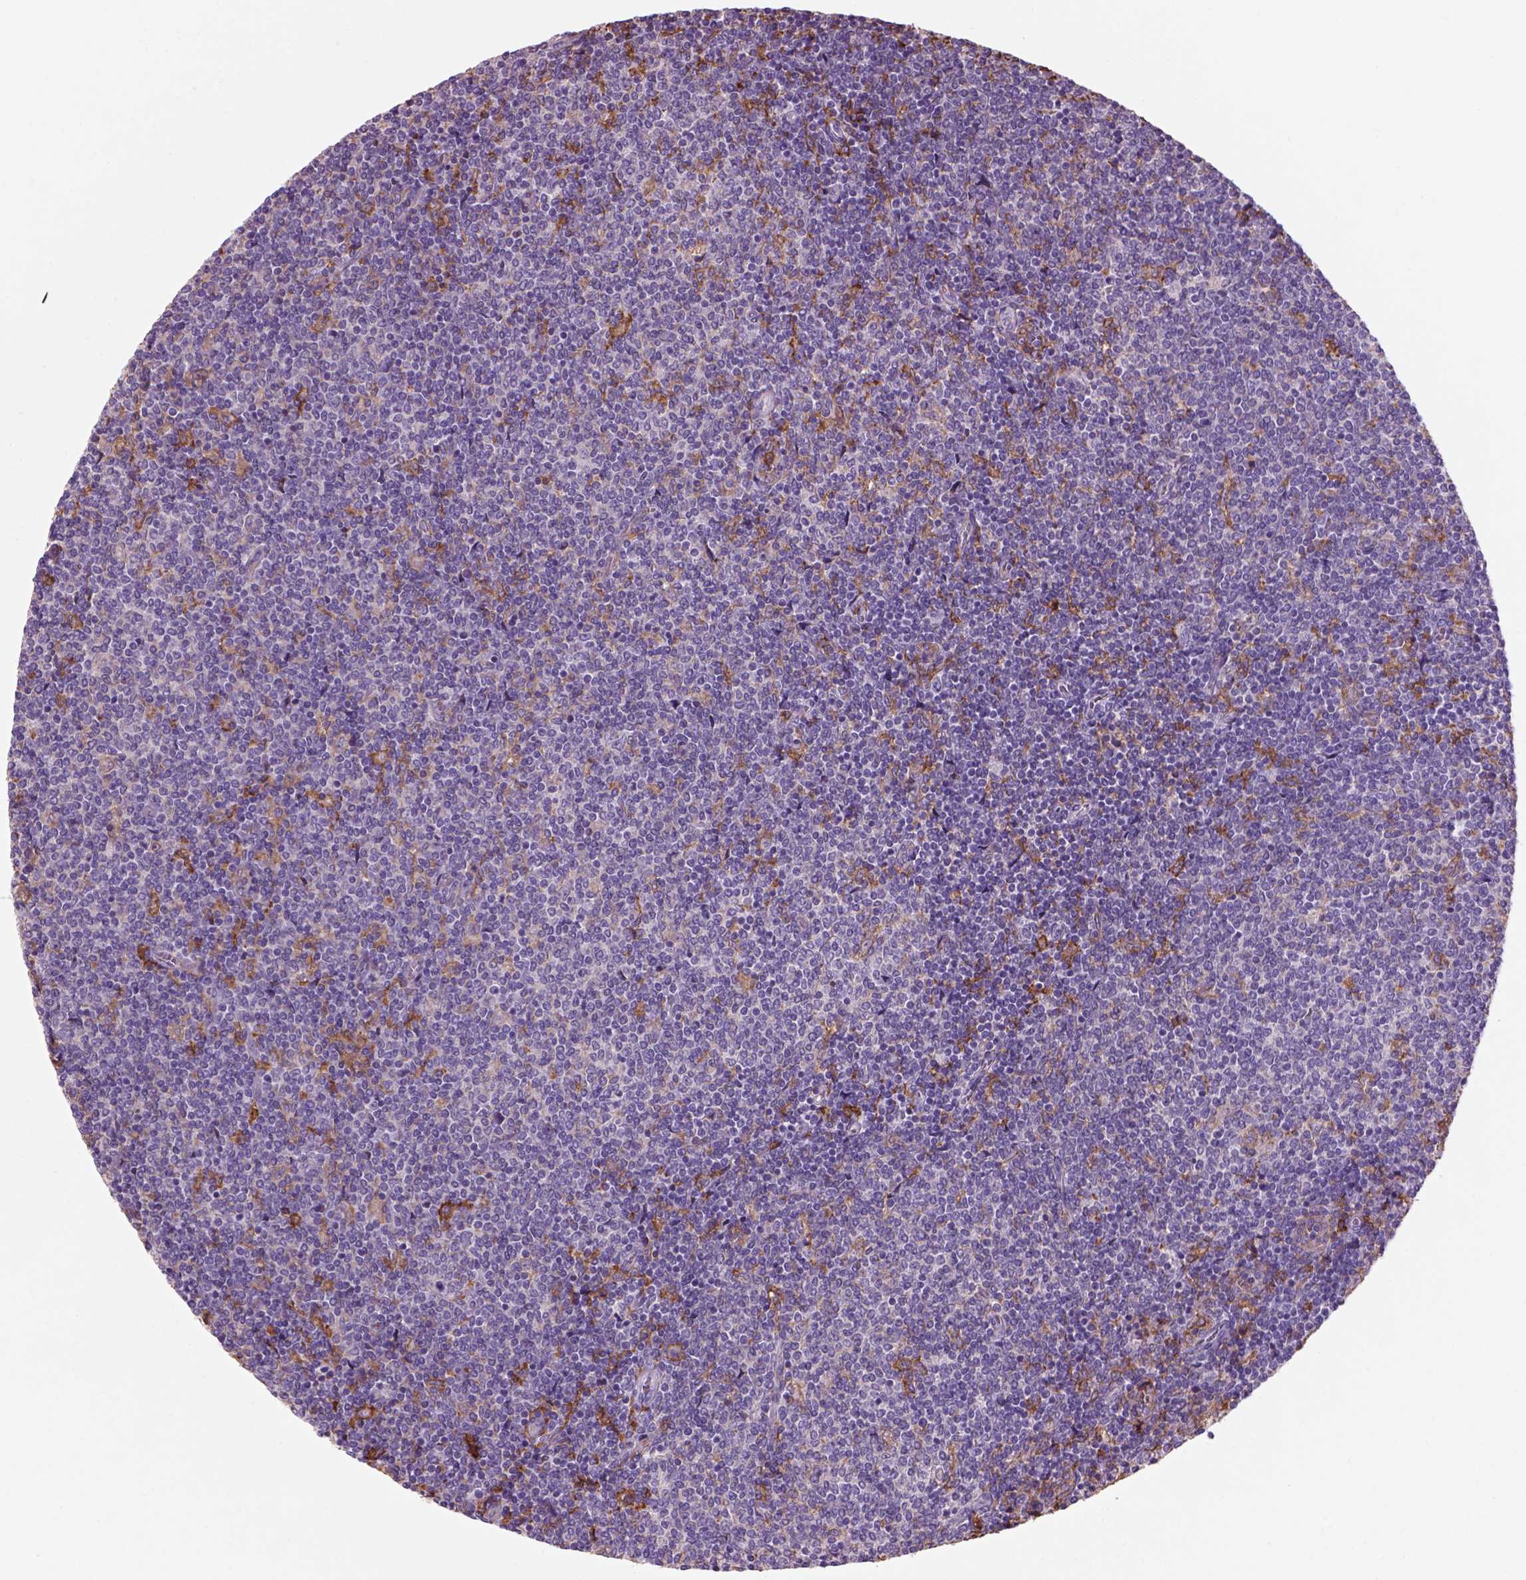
{"staining": {"intensity": "negative", "quantity": "none", "location": "none"}, "tissue": "lymphoma", "cell_type": "Tumor cells", "image_type": "cancer", "snomed": [{"axis": "morphology", "description": "Malignant lymphoma, non-Hodgkin's type, Low grade"}, {"axis": "topography", "description": "Lymph node"}], "caption": "Immunohistochemical staining of low-grade malignant lymphoma, non-Hodgkin's type shows no significant positivity in tumor cells.", "gene": "CD14", "patient": {"sex": "male", "age": 52}}